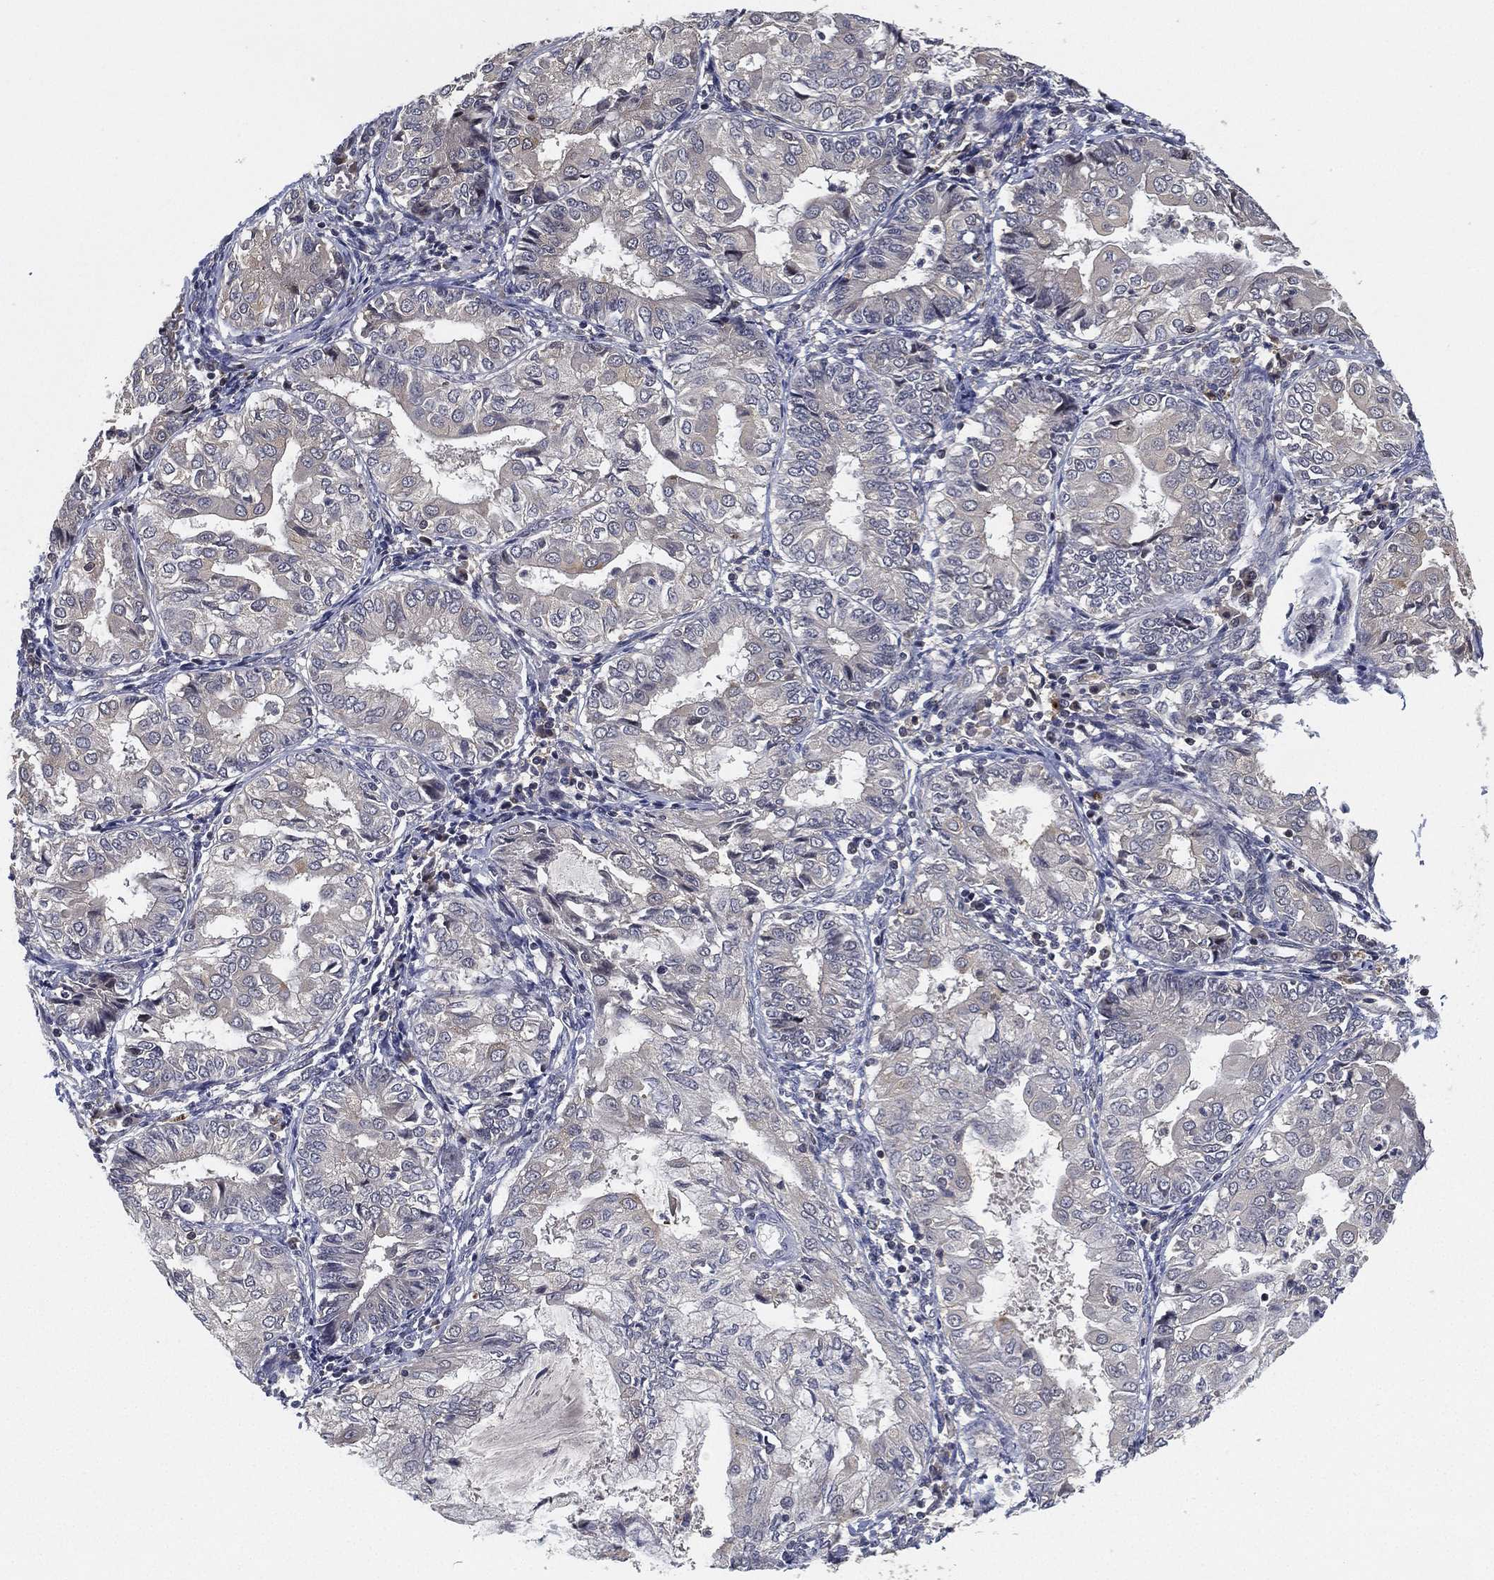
{"staining": {"intensity": "negative", "quantity": "none", "location": "none"}, "tissue": "endometrial cancer", "cell_type": "Tumor cells", "image_type": "cancer", "snomed": [{"axis": "morphology", "description": "Adenocarcinoma, NOS"}, {"axis": "topography", "description": "Endometrium"}], "caption": "An image of human endometrial adenocarcinoma is negative for staining in tumor cells.", "gene": "CFAP251", "patient": {"sex": "female", "age": 68}}